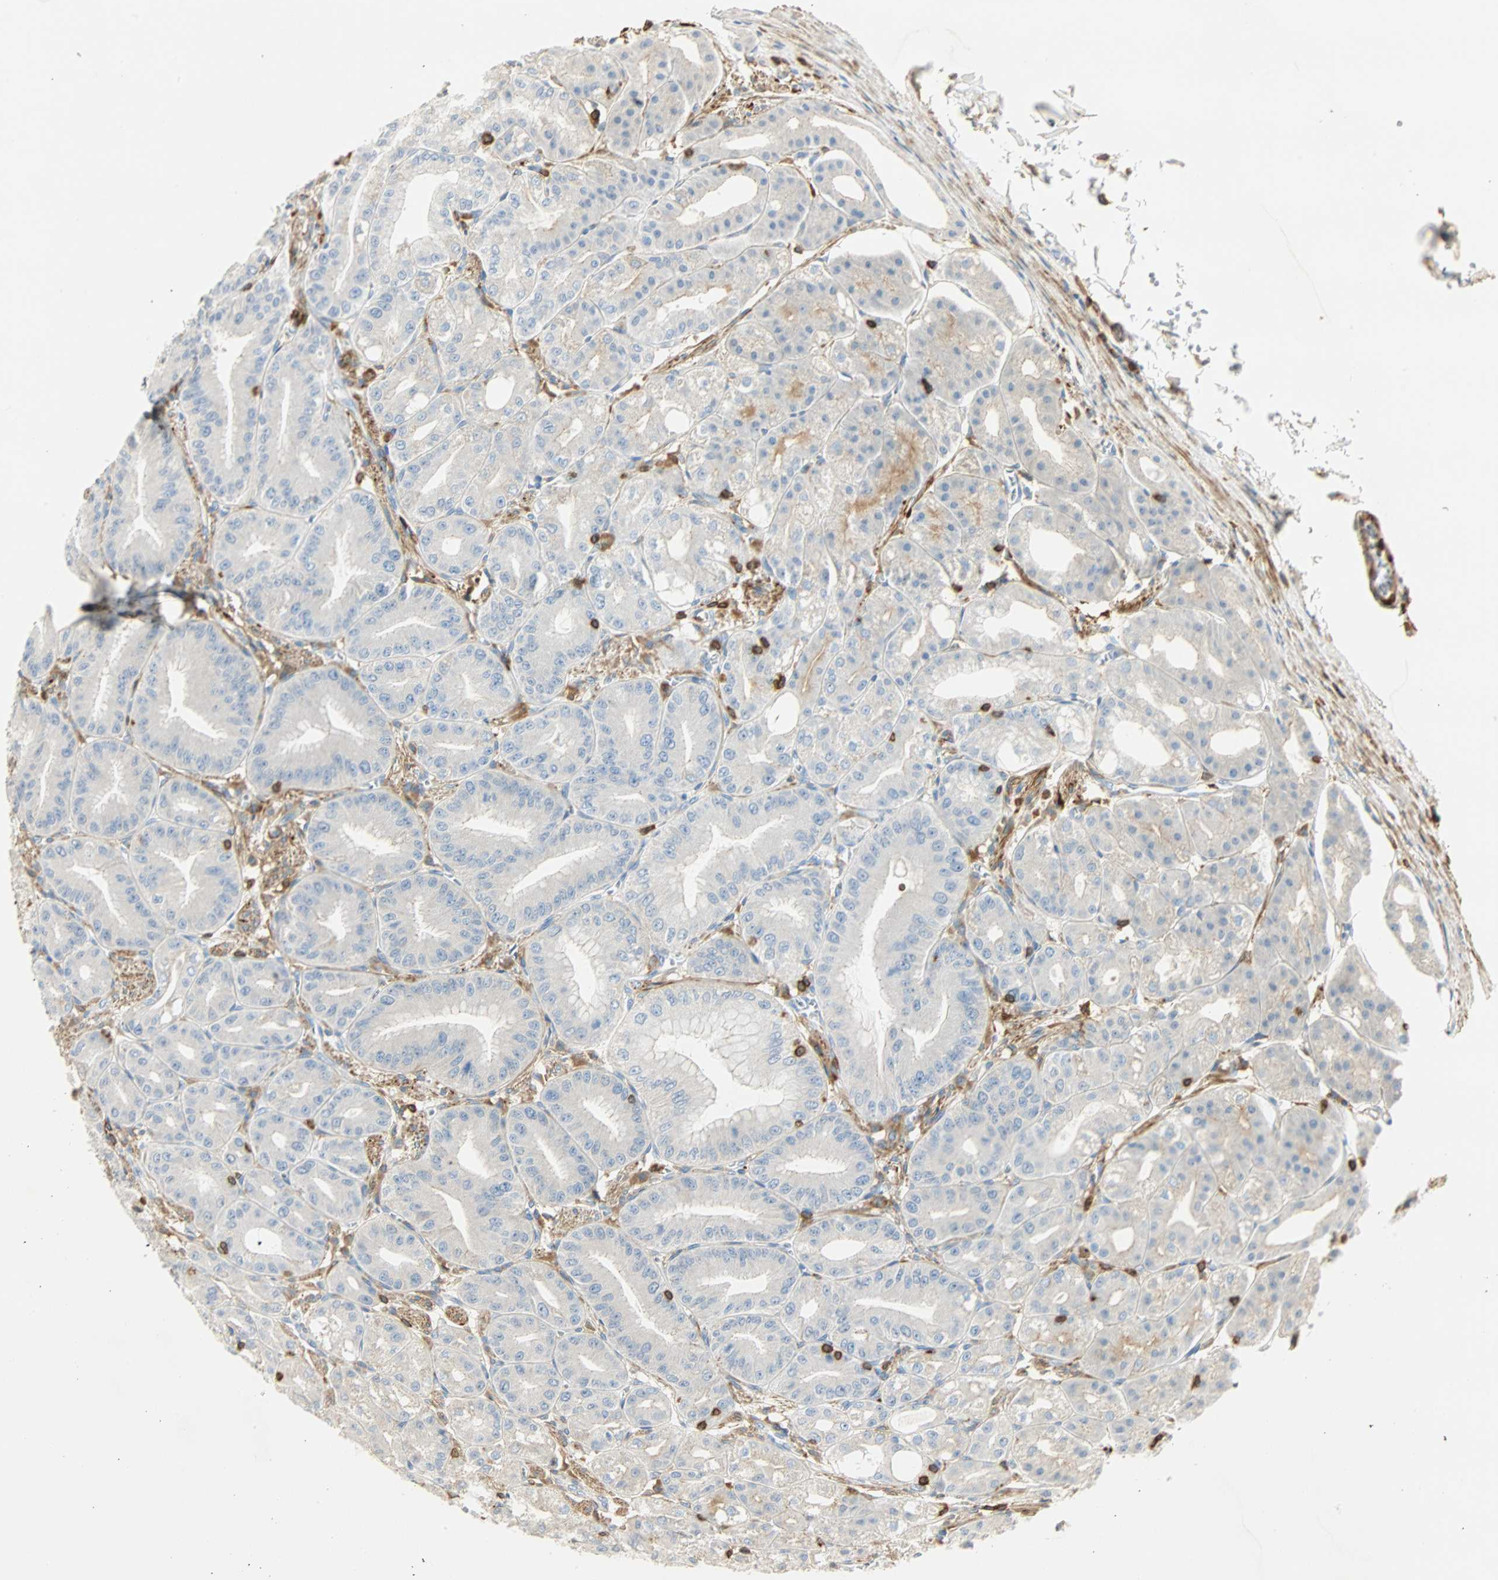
{"staining": {"intensity": "negative", "quantity": "none", "location": "none"}, "tissue": "stomach", "cell_type": "Glandular cells", "image_type": "normal", "snomed": [{"axis": "morphology", "description": "Normal tissue, NOS"}, {"axis": "topography", "description": "Stomach, lower"}], "caption": "Protein analysis of unremarkable stomach shows no significant positivity in glandular cells.", "gene": "FMNL1", "patient": {"sex": "male", "age": 71}}